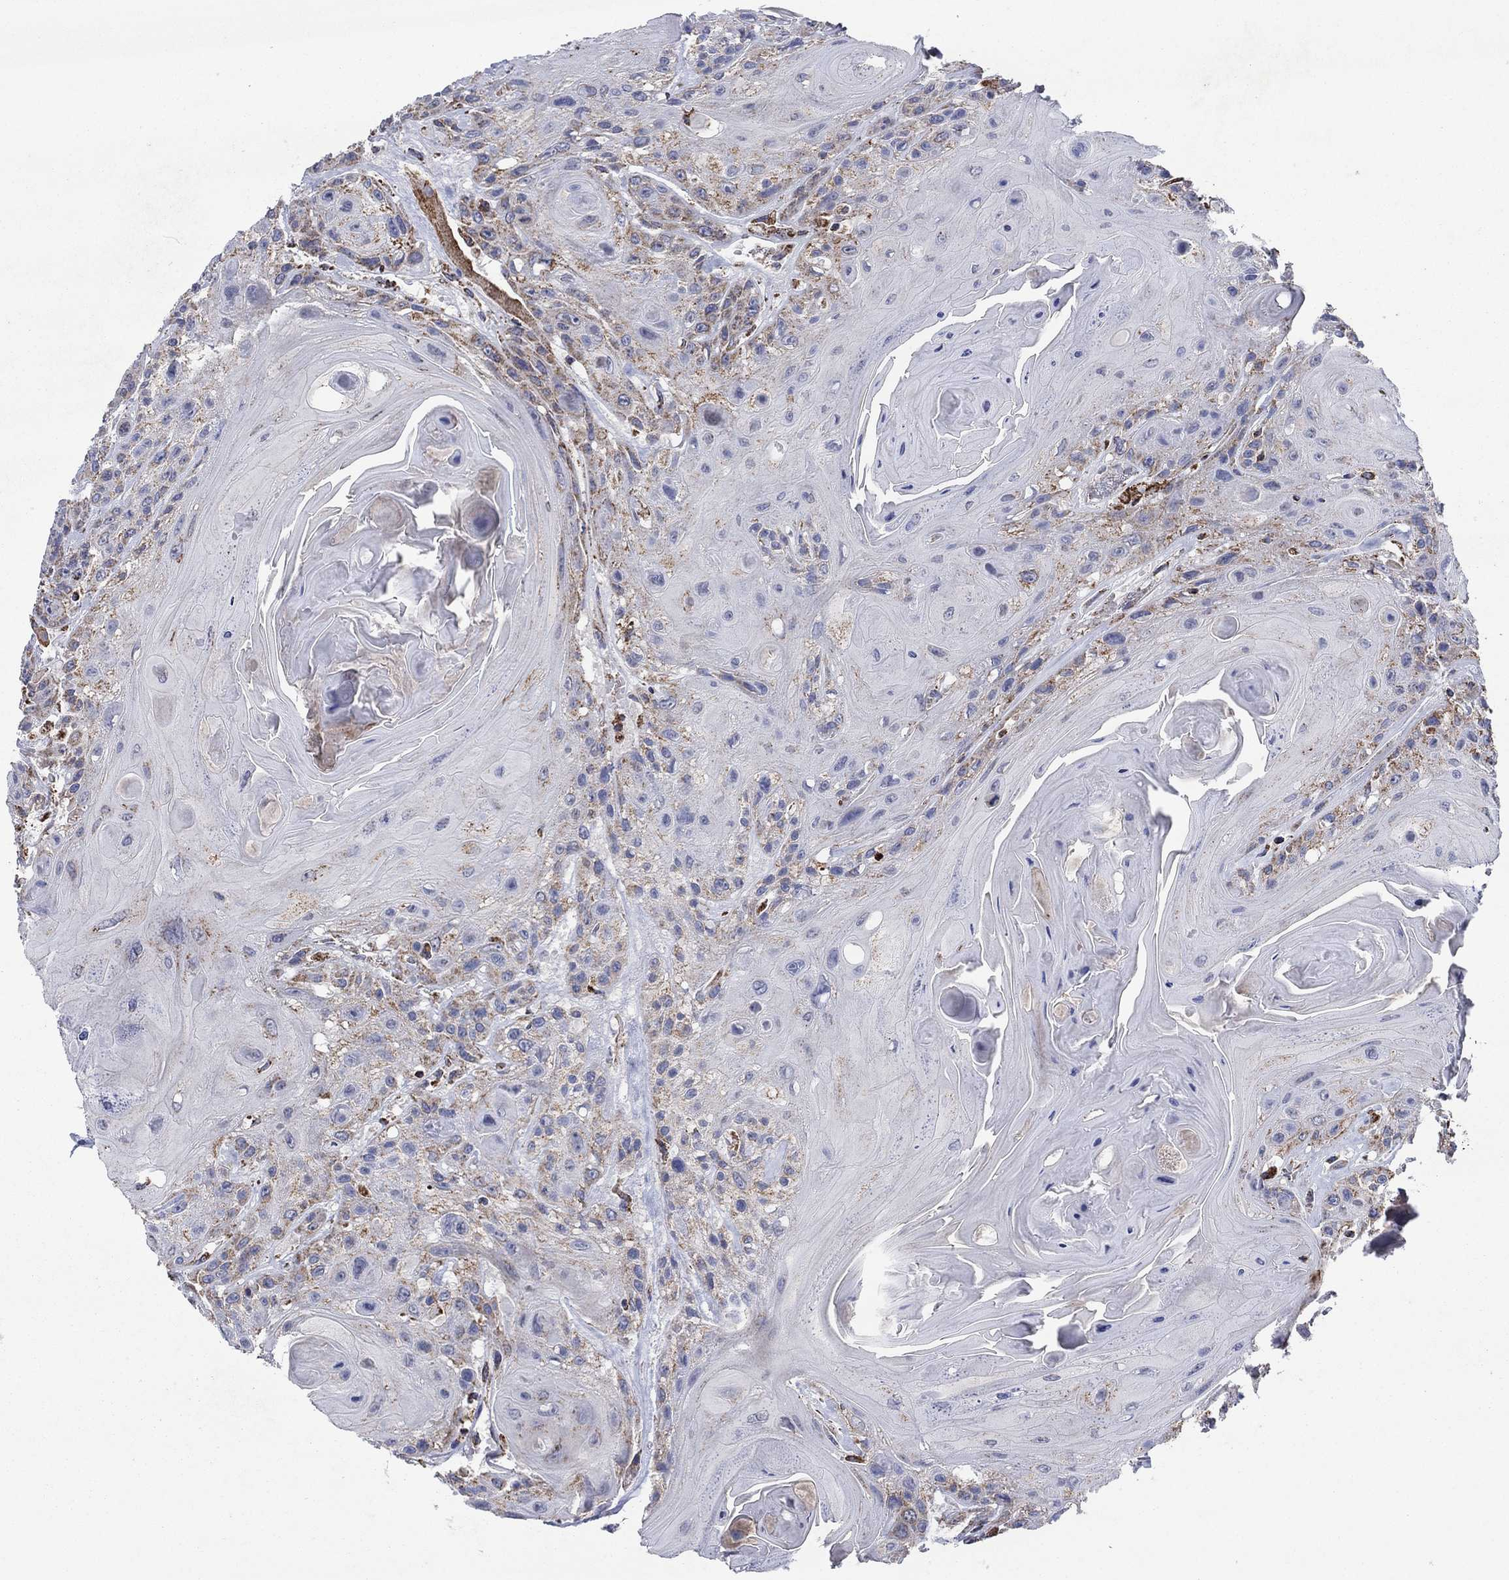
{"staining": {"intensity": "negative", "quantity": "none", "location": "none"}, "tissue": "head and neck cancer", "cell_type": "Tumor cells", "image_type": "cancer", "snomed": [{"axis": "morphology", "description": "Squamous cell carcinoma, NOS"}, {"axis": "topography", "description": "Head-Neck"}], "caption": "Tumor cells show no significant positivity in head and neck cancer (squamous cell carcinoma). (Stains: DAB (3,3'-diaminobenzidine) immunohistochemistry with hematoxylin counter stain, Microscopy: brightfield microscopy at high magnification).", "gene": "C9orf85", "patient": {"sex": "female", "age": 59}}